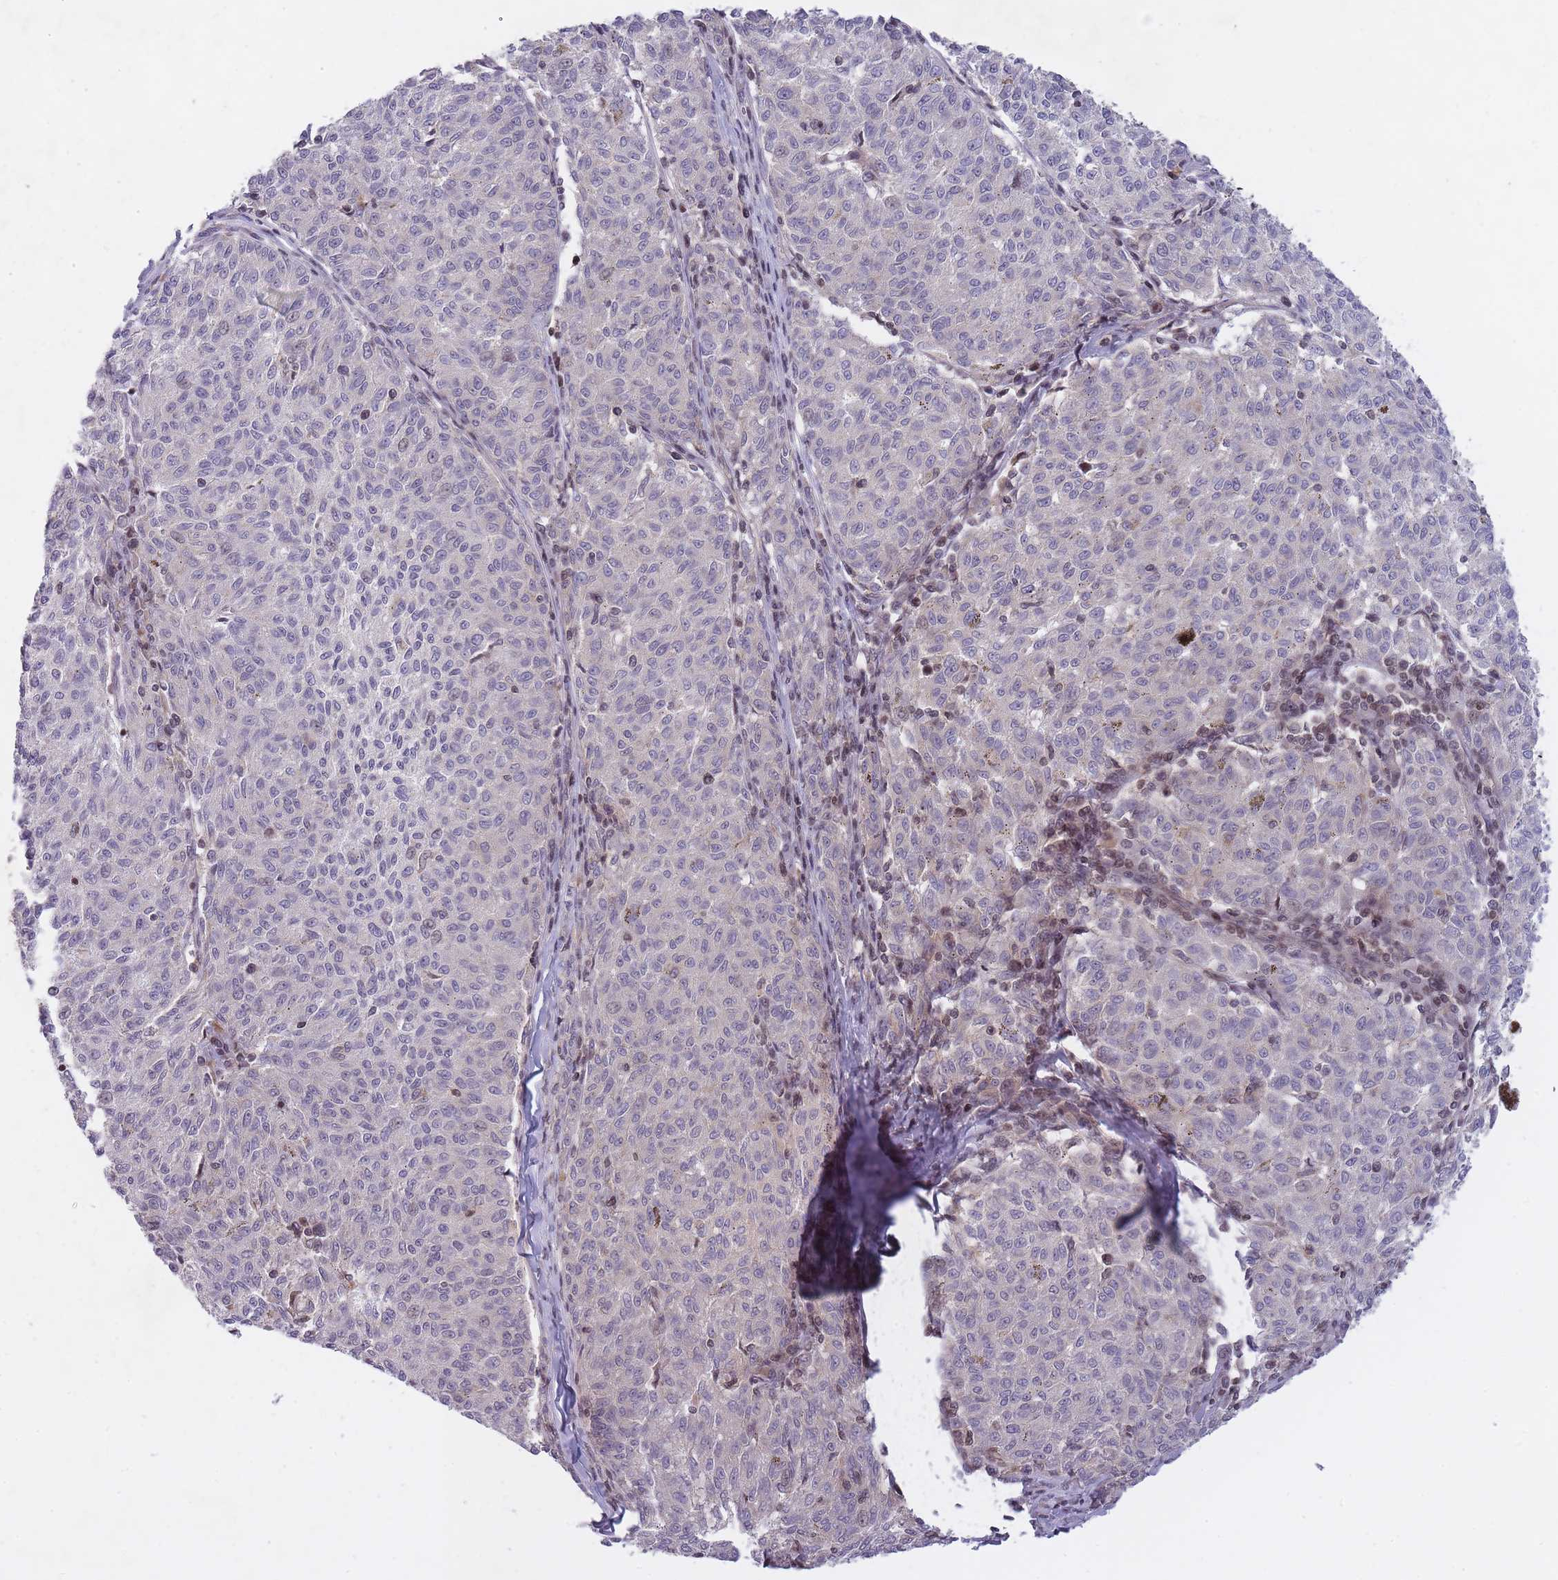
{"staining": {"intensity": "negative", "quantity": "none", "location": "none"}, "tissue": "melanoma", "cell_type": "Tumor cells", "image_type": "cancer", "snomed": [{"axis": "morphology", "description": "Malignant melanoma, NOS"}, {"axis": "topography", "description": "Skin"}], "caption": "High magnification brightfield microscopy of melanoma stained with DAB (brown) and counterstained with hematoxylin (blue): tumor cells show no significant staining.", "gene": "SLC35F5", "patient": {"sex": "female", "age": 72}}